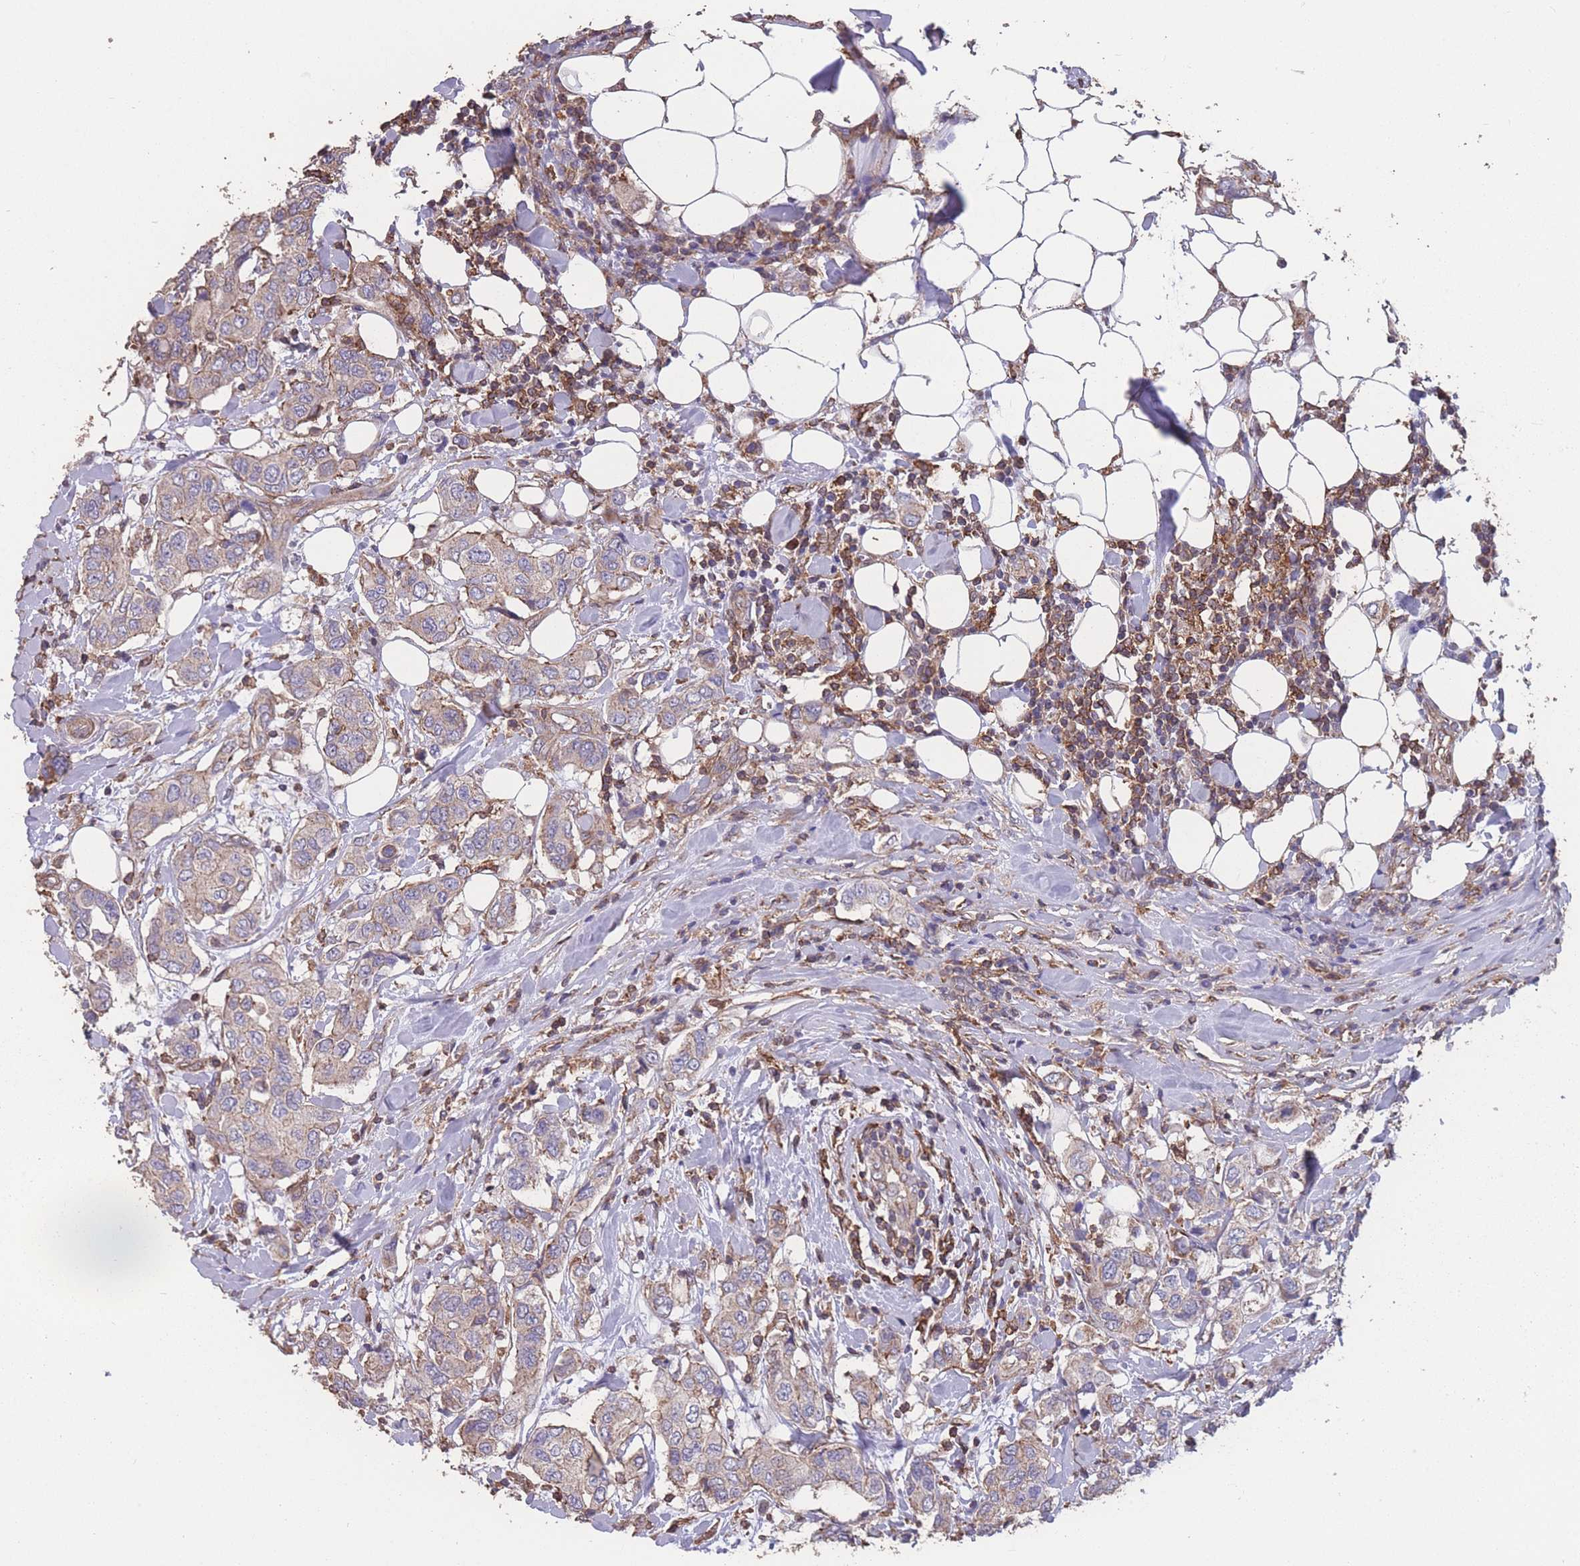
{"staining": {"intensity": "weak", "quantity": ">75%", "location": "cytoplasmic/membranous"}, "tissue": "breast cancer", "cell_type": "Tumor cells", "image_type": "cancer", "snomed": [{"axis": "morphology", "description": "Lobular carcinoma"}, {"axis": "topography", "description": "Breast"}], "caption": "Lobular carcinoma (breast) was stained to show a protein in brown. There is low levels of weak cytoplasmic/membranous positivity in approximately >75% of tumor cells.", "gene": "NUDT21", "patient": {"sex": "female", "age": 51}}